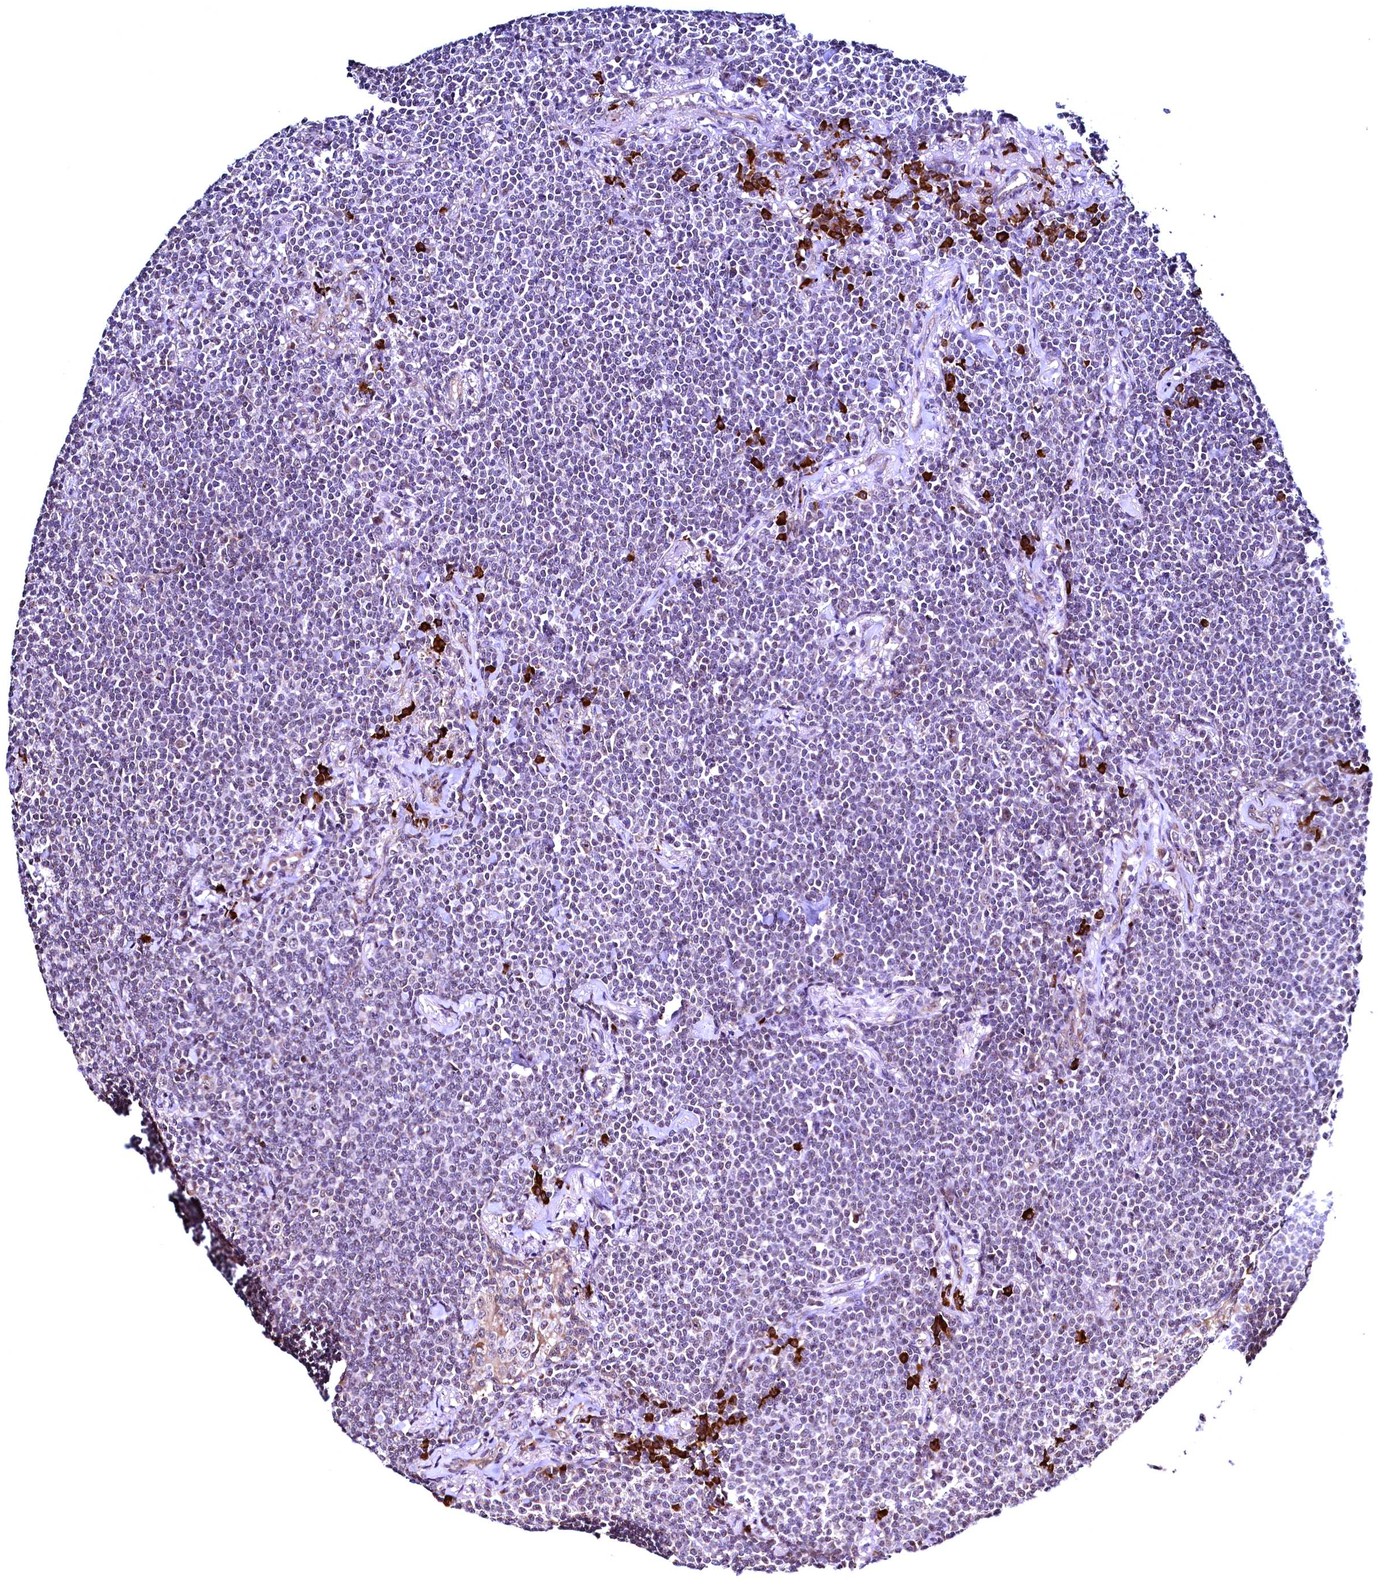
{"staining": {"intensity": "negative", "quantity": "none", "location": "none"}, "tissue": "lymphoma", "cell_type": "Tumor cells", "image_type": "cancer", "snomed": [{"axis": "morphology", "description": "Malignant lymphoma, non-Hodgkin's type, Low grade"}, {"axis": "topography", "description": "Lung"}], "caption": "Tumor cells are negative for brown protein staining in lymphoma. The staining was performed using DAB to visualize the protein expression in brown, while the nuclei were stained in blue with hematoxylin (Magnification: 20x).", "gene": "RBFA", "patient": {"sex": "female", "age": 71}}